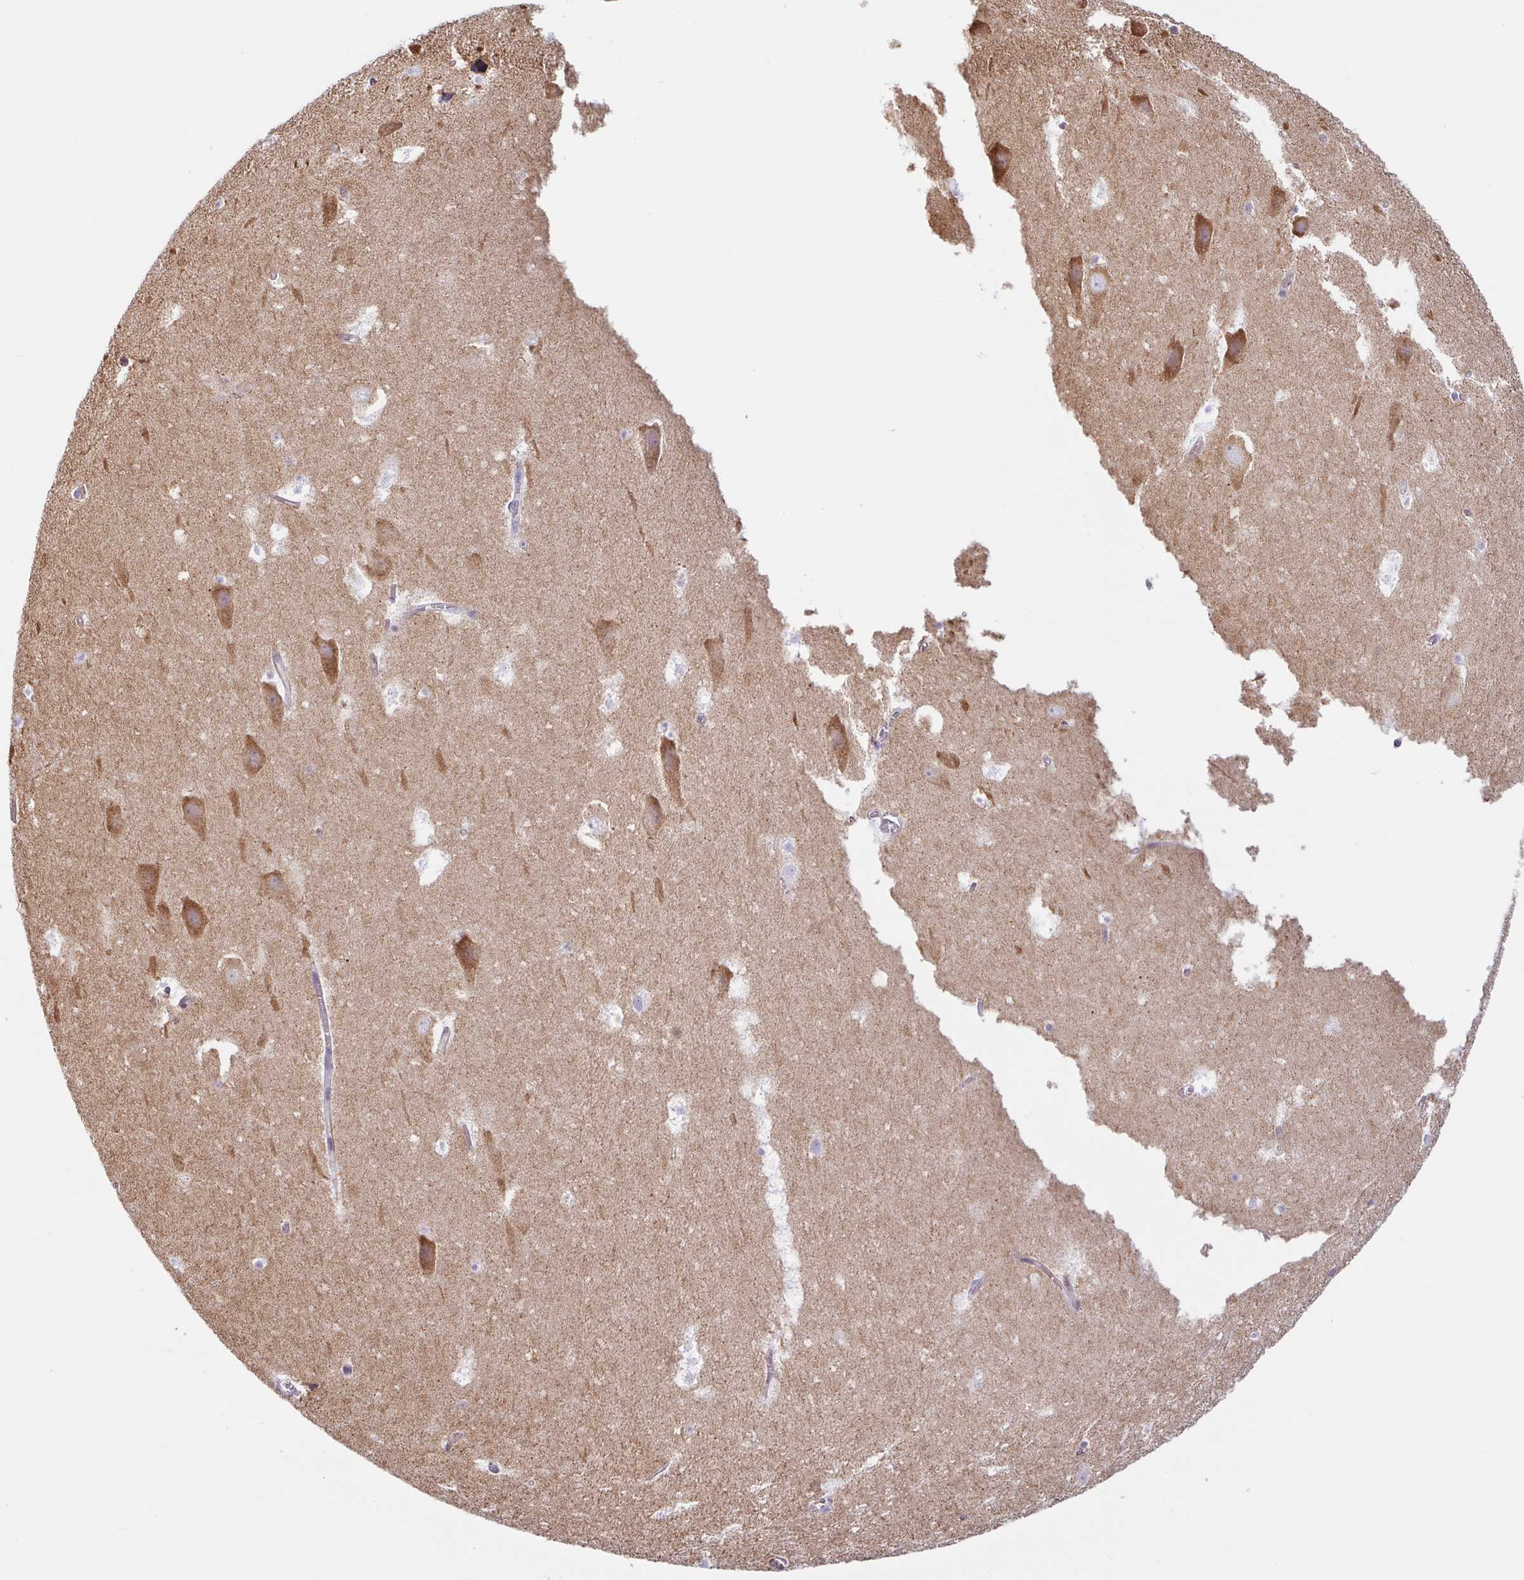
{"staining": {"intensity": "negative", "quantity": "none", "location": "none"}, "tissue": "hippocampus", "cell_type": "Glial cells", "image_type": "normal", "snomed": [{"axis": "morphology", "description": "Normal tissue, NOS"}, {"axis": "topography", "description": "Hippocampus"}], "caption": "This is an immunohistochemistry photomicrograph of benign hippocampus. There is no expression in glial cells.", "gene": "MYH10", "patient": {"sex": "female", "age": 42}}